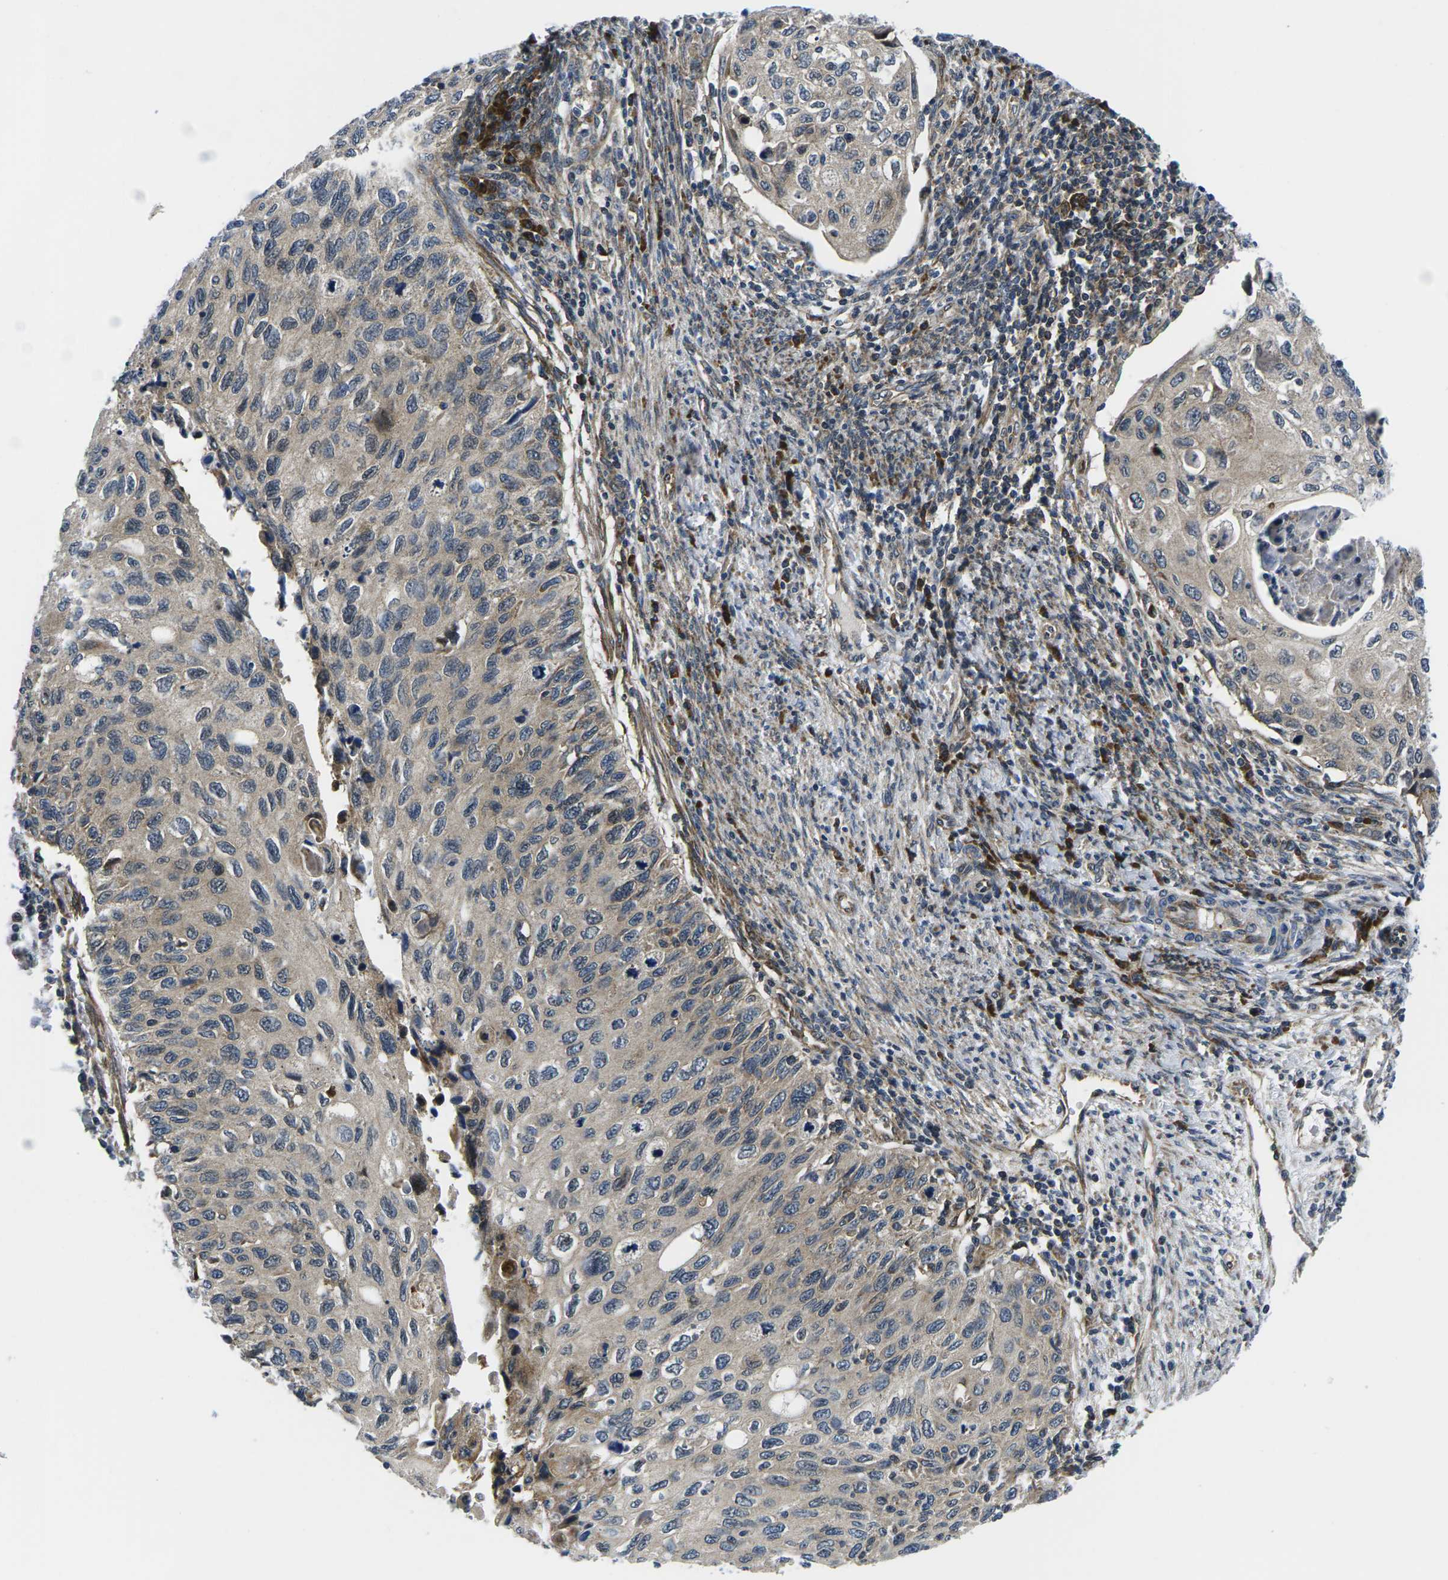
{"staining": {"intensity": "moderate", "quantity": "<25%", "location": "cytoplasmic/membranous"}, "tissue": "cervical cancer", "cell_type": "Tumor cells", "image_type": "cancer", "snomed": [{"axis": "morphology", "description": "Squamous cell carcinoma, NOS"}, {"axis": "topography", "description": "Cervix"}], "caption": "Tumor cells demonstrate low levels of moderate cytoplasmic/membranous positivity in approximately <25% of cells in human cervical squamous cell carcinoma.", "gene": "EIF4E", "patient": {"sex": "female", "age": 70}}